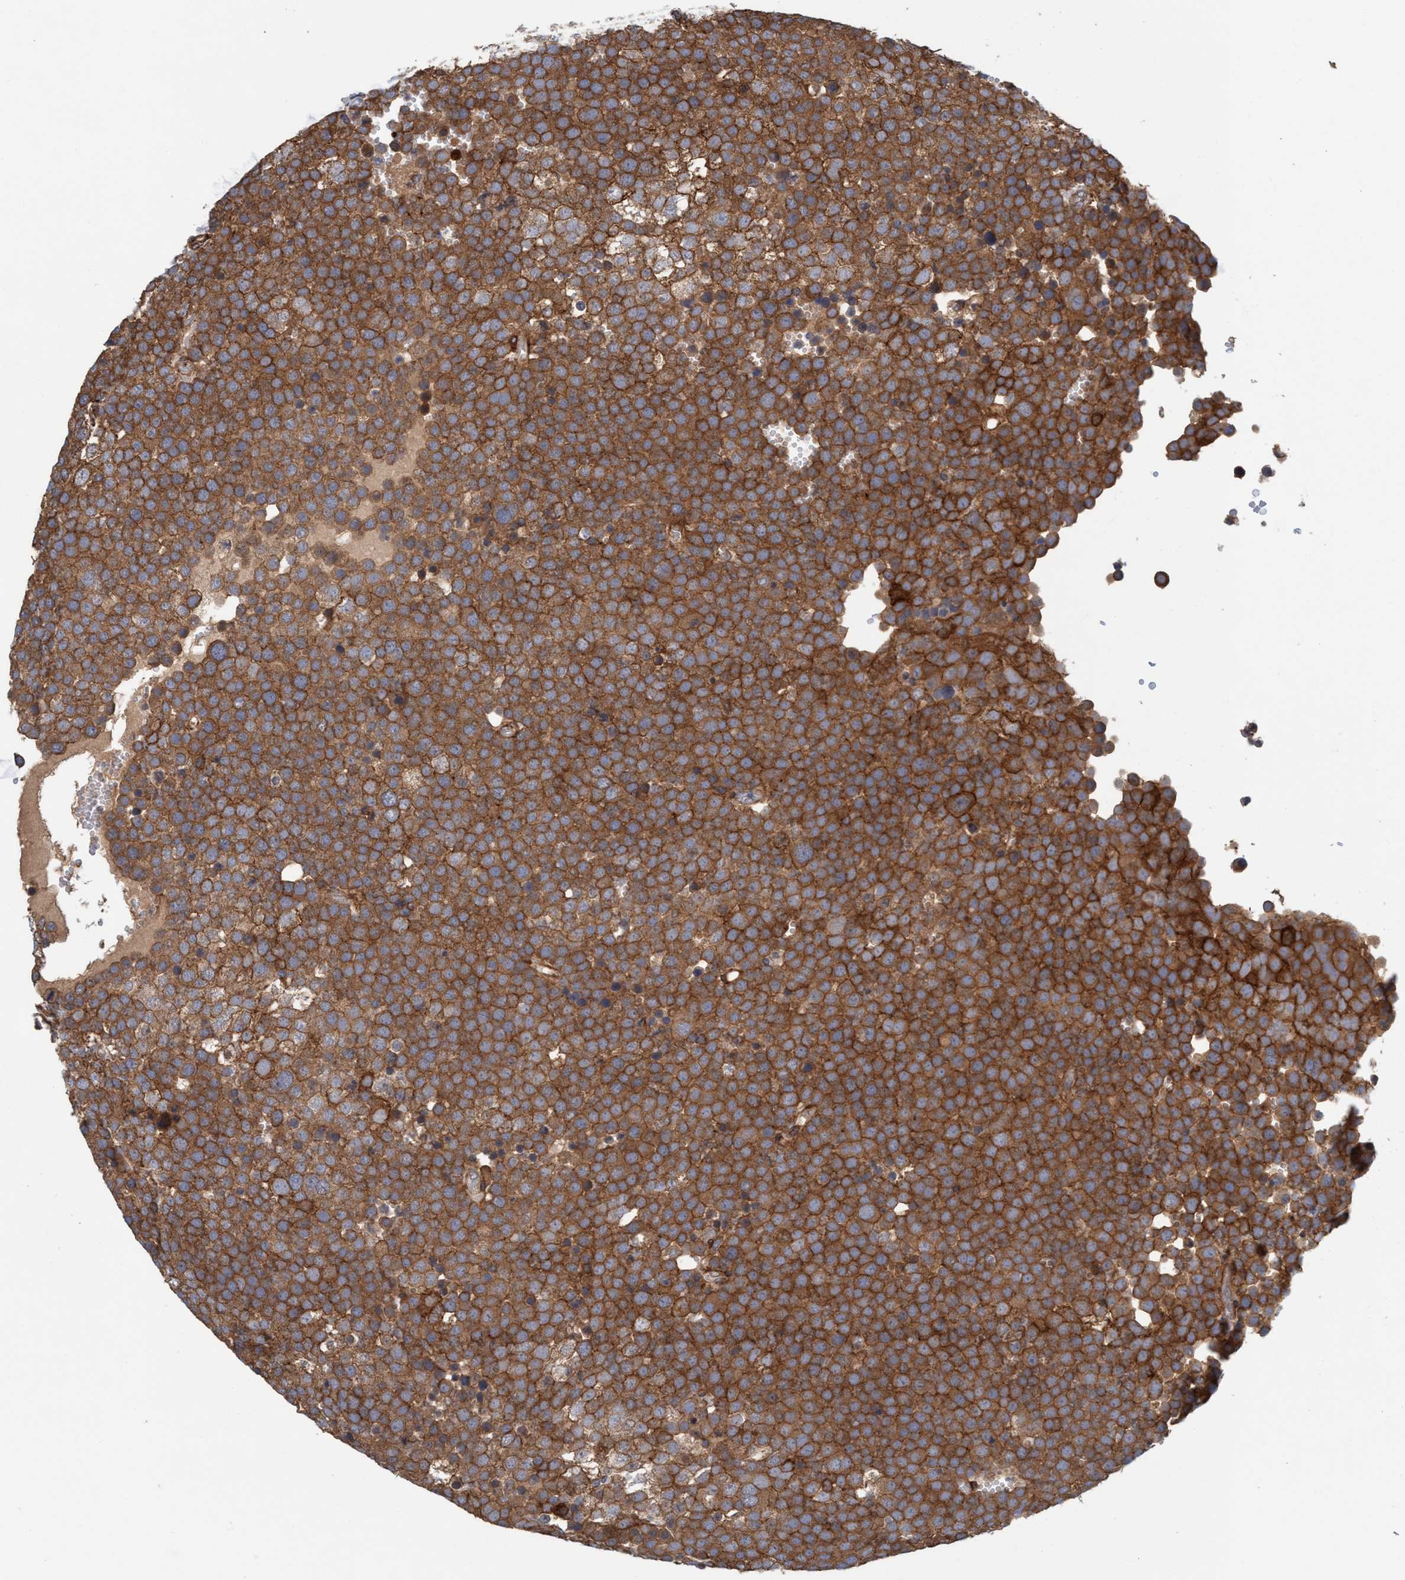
{"staining": {"intensity": "strong", "quantity": ">75%", "location": "cytoplasmic/membranous"}, "tissue": "testis cancer", "cell_type": "Tumor cells", "image_type": "cancer", "snomed": [{"axis": "morphology", "description": "Seminoma, NOS"}, {"axis": "topography", "description": "Testis"}], "caption": "This image reveals IHC staining of human testis seminoma, with high strong cytoplasmic/membranous staining in approximately >75% of tumor cells.", "gene": "SPECC1", "patient": {"sex": "male", "age": 71}}